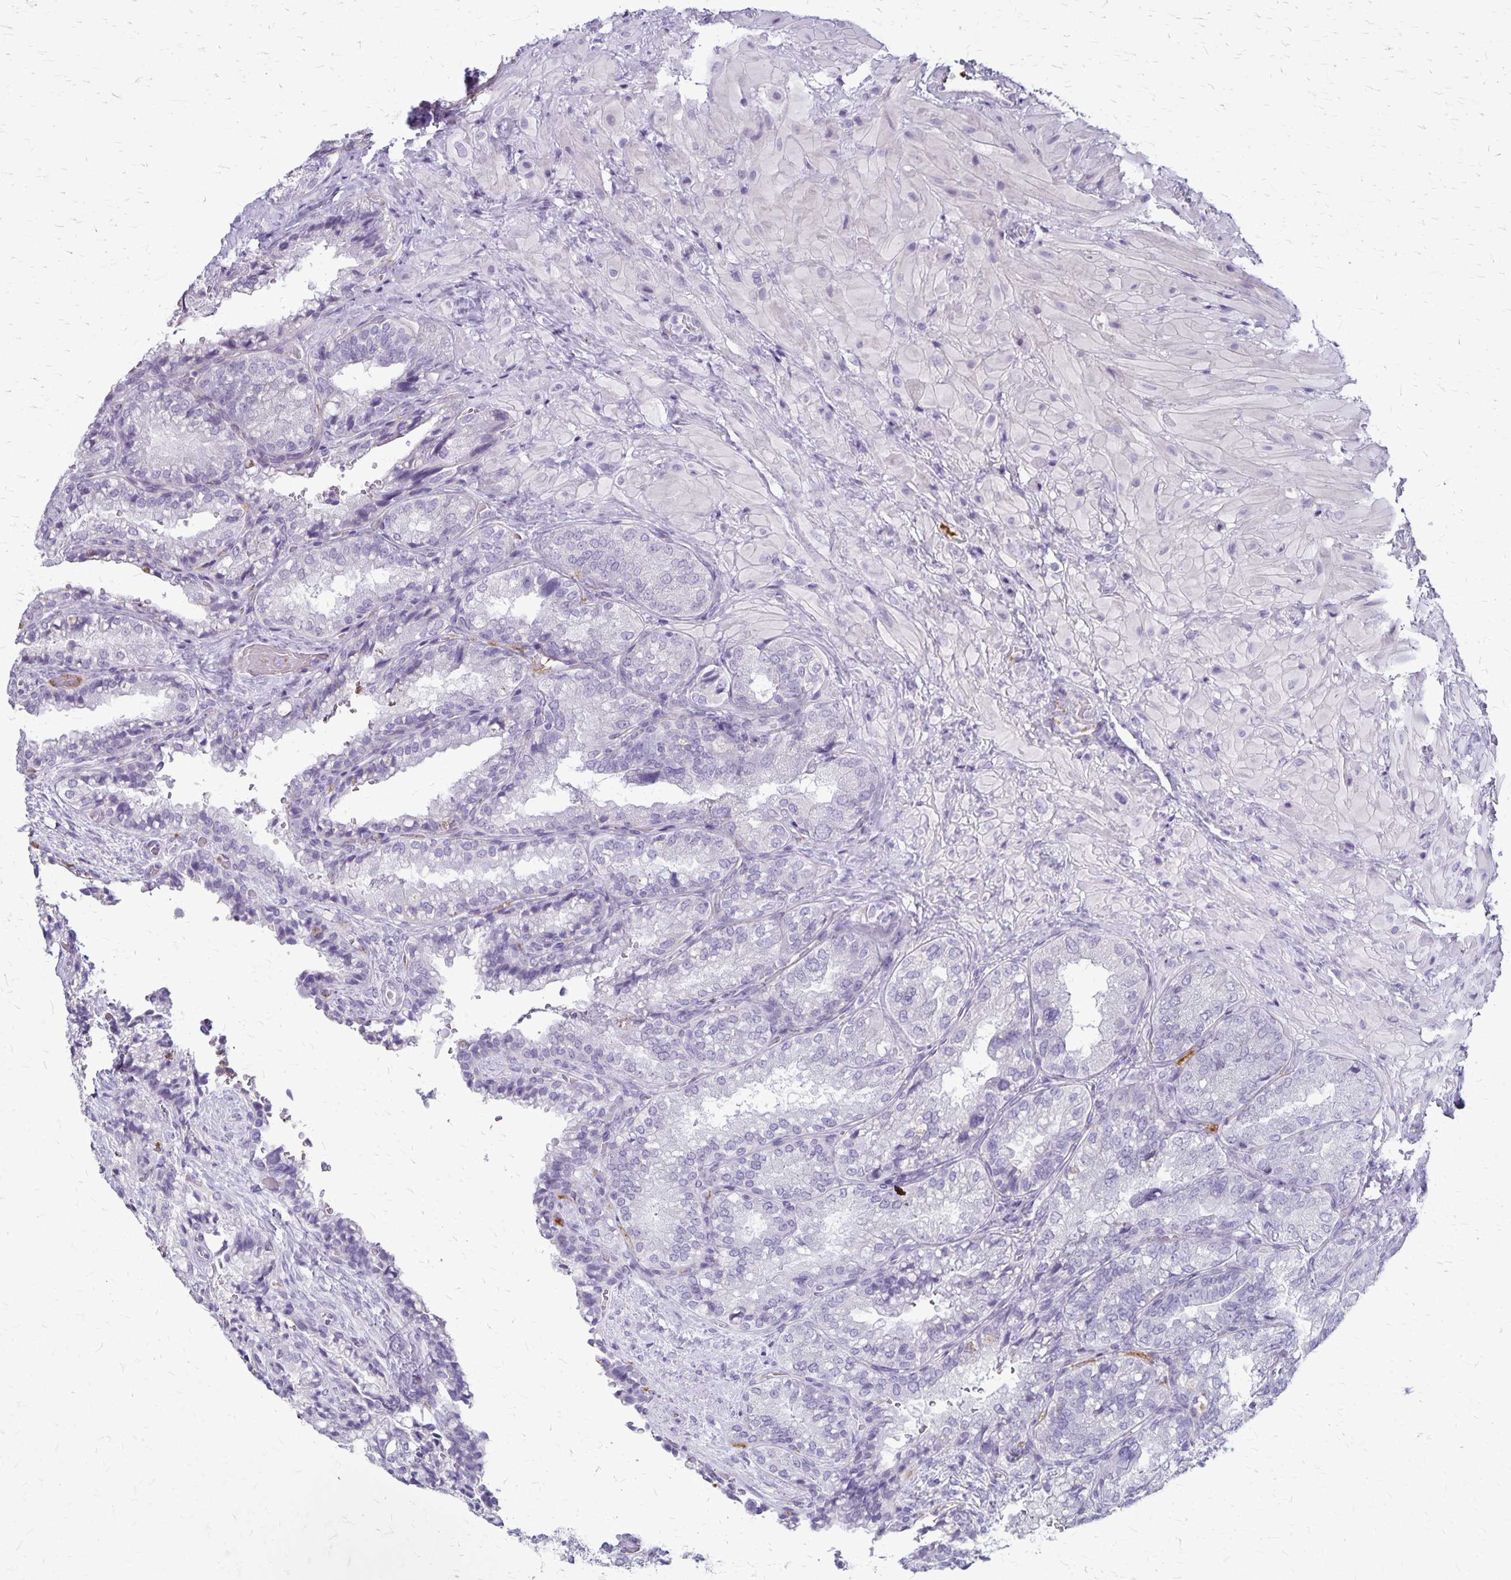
{"staining": {"intensity": "negative", "quantity": "none", "location": "none"}, "tissue": "seminal vesicle", "cell_type": "Glandular cells", "image_type": "normal", "snomed": [{"axis": "morphology", "description": "Normal tissue, NOS"}, {"axis": "topography", "description": "Seminal veicle"}], "caption": "IHC of normal human seminal vesicle shows no staining in glandular cells.", "gene": "GP9", "patient": {"sex": "male", "age": 57}}